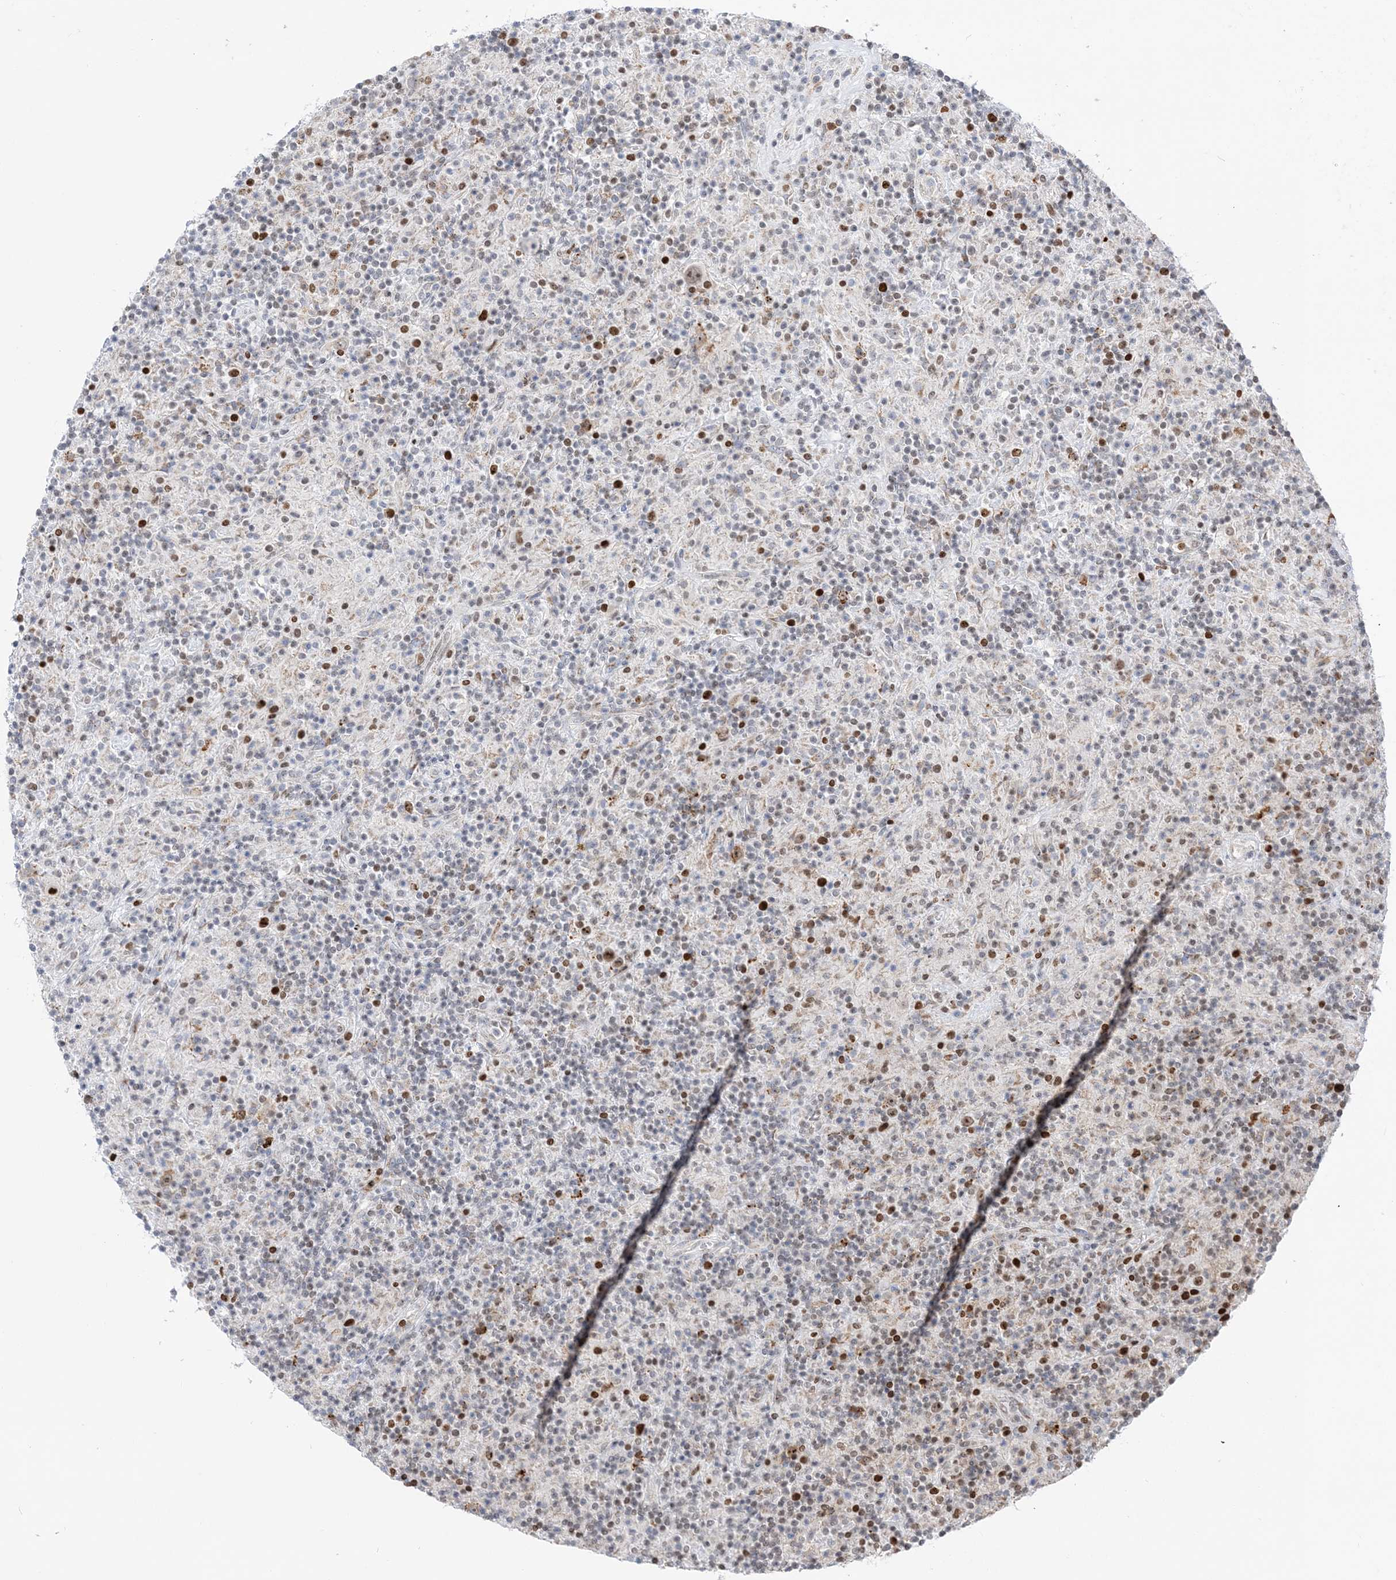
{"staining": {"intensity": "moderate", "quantity": ">75%", "location": "nuclear"}, "tissue": "lymphoma", "cell_type": "Tumor cells", "image_type": "cancer", "snomed": [{"axis": "morphology", "description": "Hodgkin's disease, NOS"}, {"axis": "topography", "description": "Lymph node"}], "caption": "Hodgkin's disease stained with a protein marker reveals moderate staining in tumor cells.", "gene": "DDX21", "patient": {"sex": "male", "age": 70}}